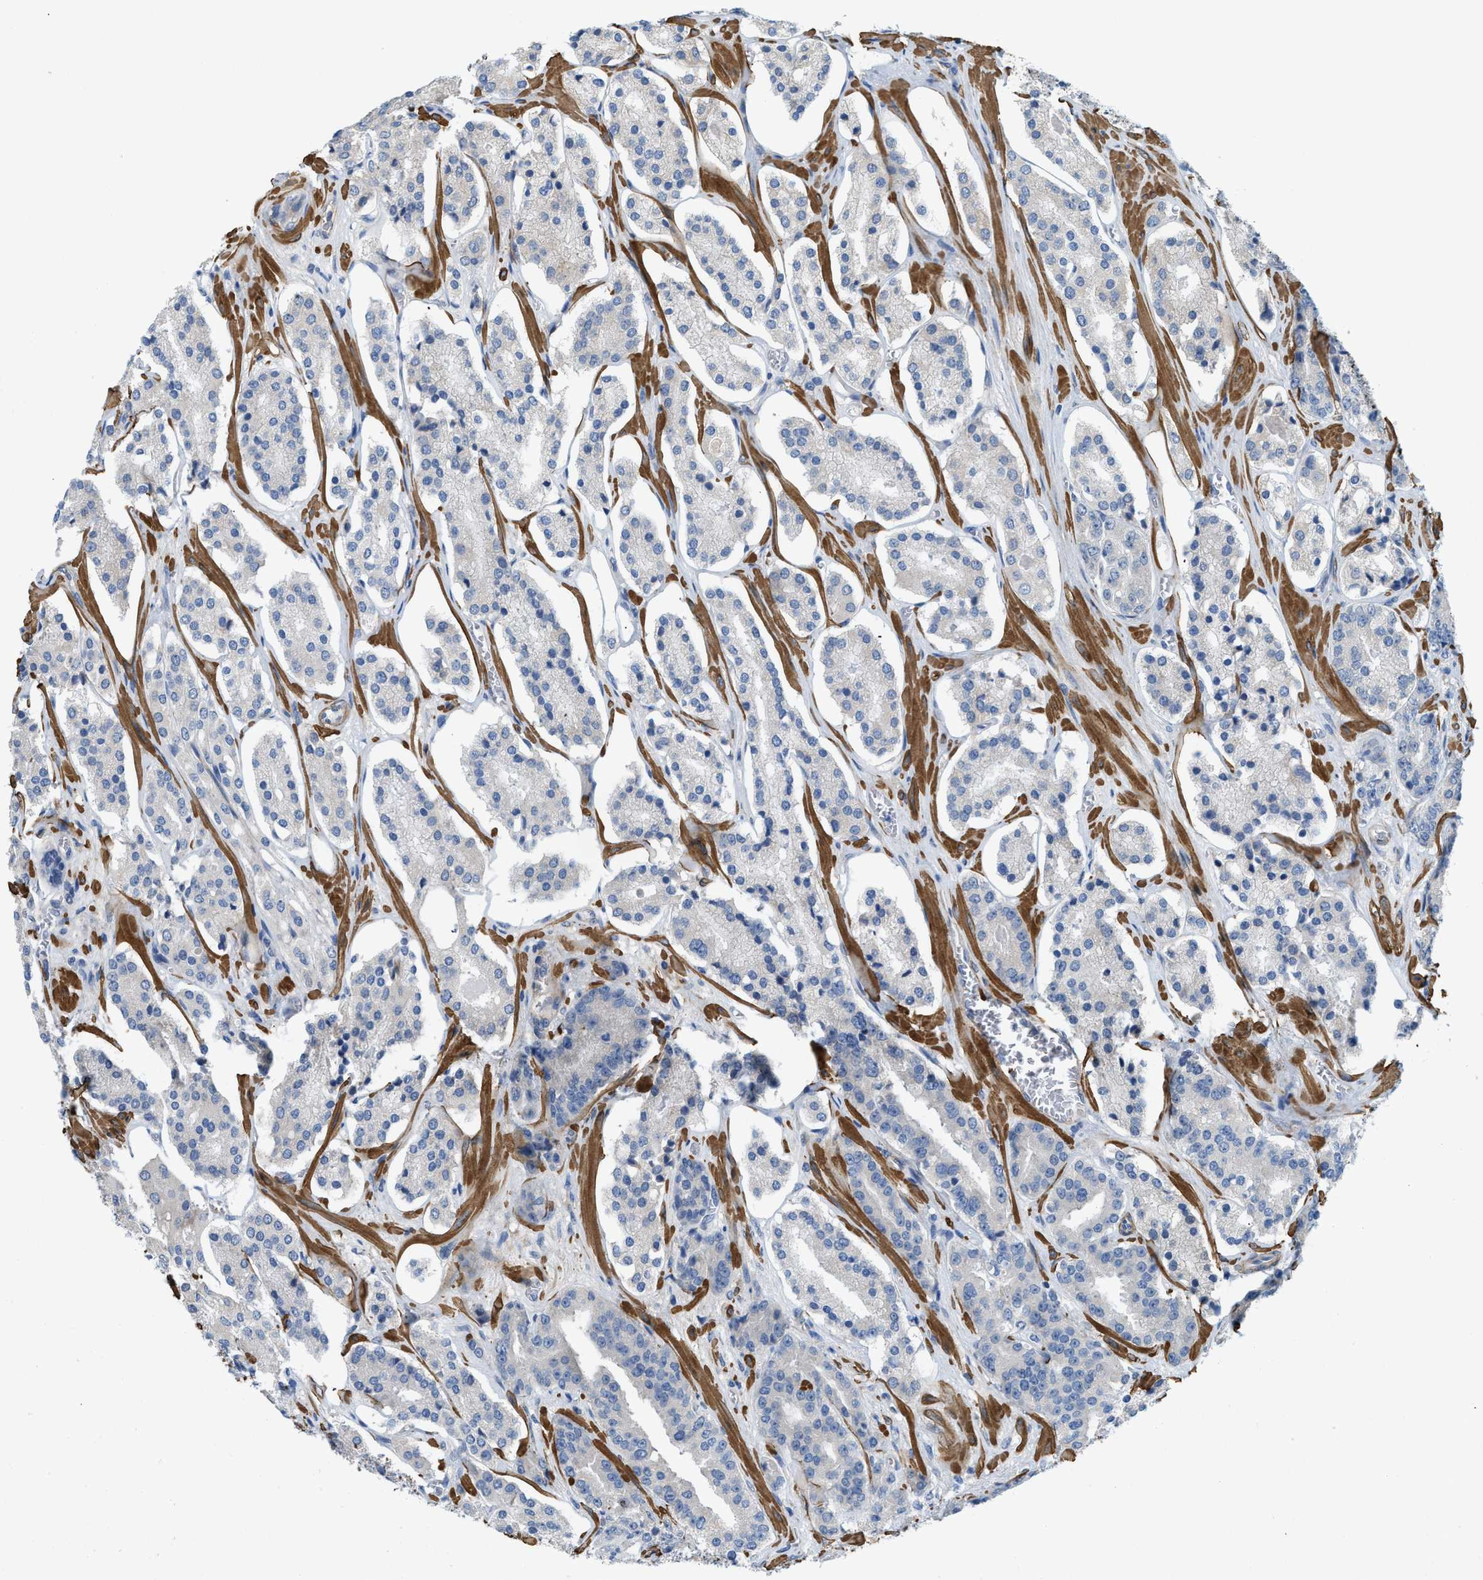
{"staining": {"intensity": "negative", "quantity": "none", "location": "none"}, "tissue": "prostate cancer", "cell_type": "Tumor cells", "image_type": "cancer", "snomed": [{"axis": "morphology", "description": "Adenocarcinoma, High grade"}, {"axis": "topography", "description": "Prostate"}], "caption": "Protein analysis of prostate cancer (adenocarcinoma (high-grade)) reveals no significant expression in tumor cells.", "gene": "BMPR1A", "patient": {"sex": "male", "age": 60}}